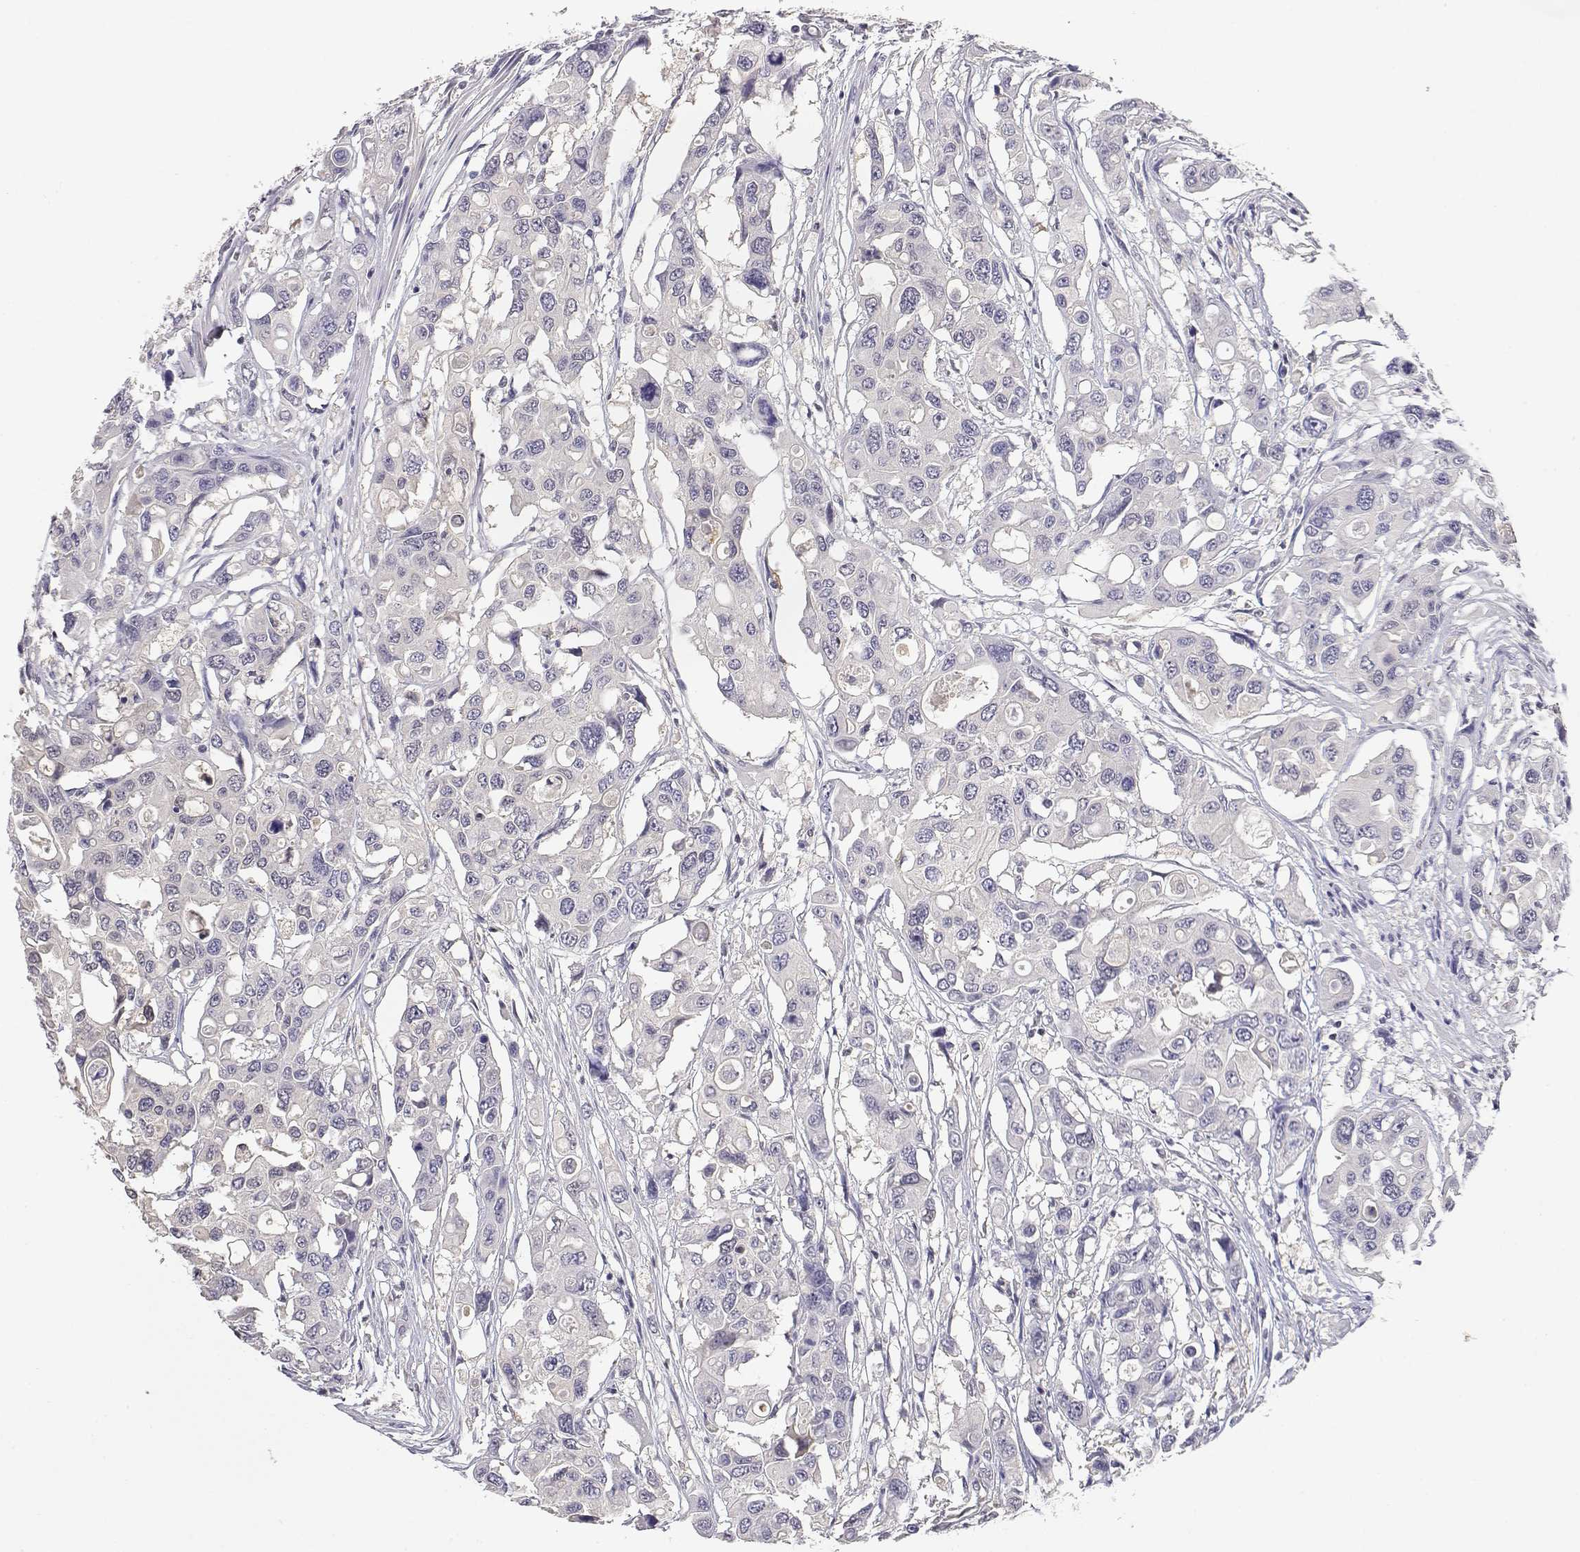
{"staining": {"intensity": "negative", "quantity": "none", "location": "none"}, "tissue": "colorectal cancer", "cell_type": "Tumor cells", "image_type": "cancer", "snomed": [{"axis": "morphology", "description": "Adenocarcinoma, NOS"}, {"axis": "topography", "description": "Colon"}], "caption": "This is a photomicrograph of immunohistochemistry (IHC) staining of colorectal cancer, which shows no expression in tumor cells. The staining was performed using DAB to visualize the protein expression in brown, while the nuclei were stained in blue with hematoxylin (Magnification: 20x).", "gene": "ADA", "patient": {"sex": "male", "age": 77}}